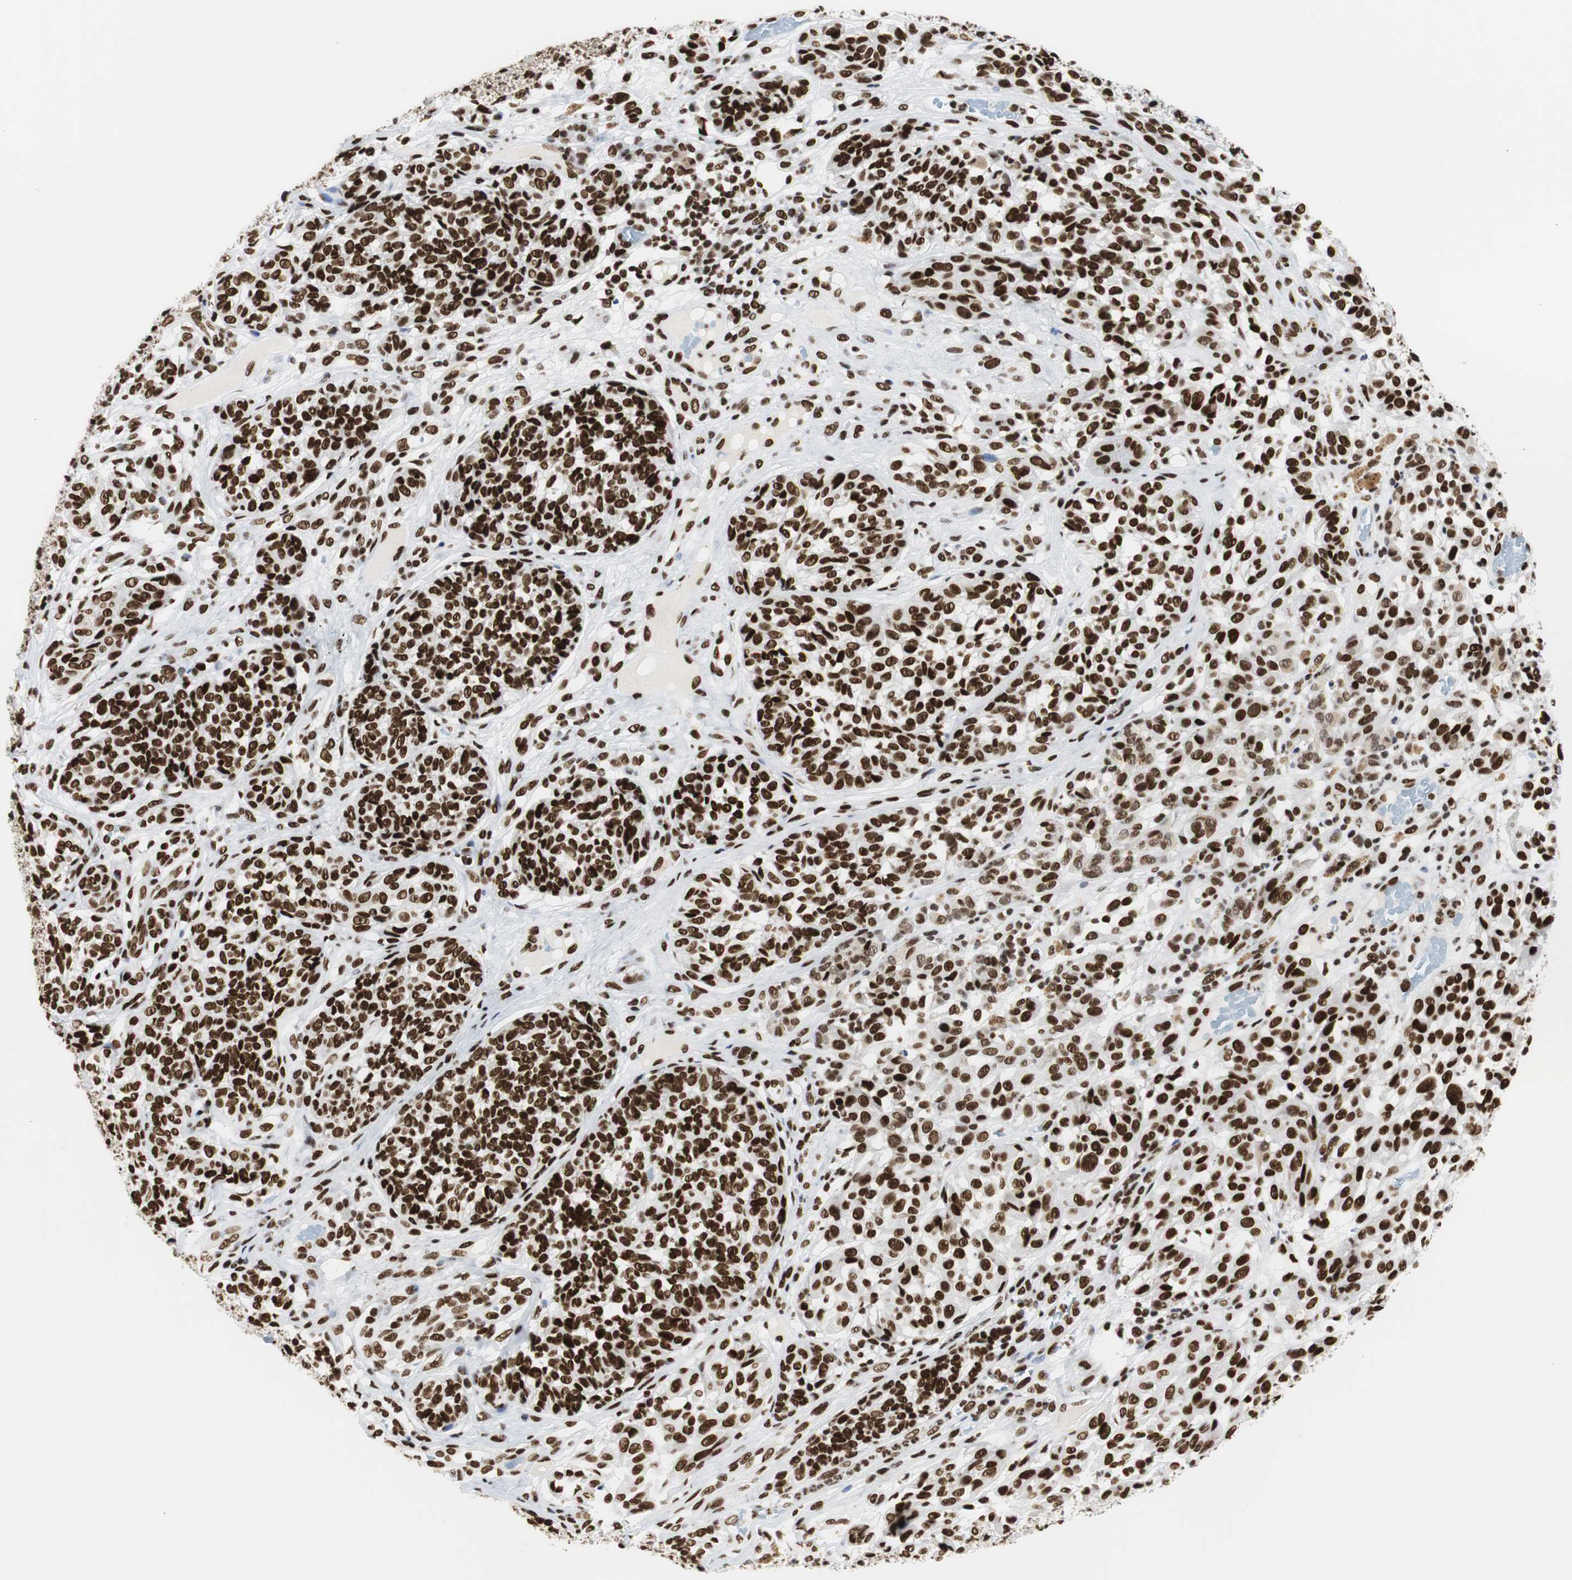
{"staining": {"intensity": "strong", "quantity": ">75%", "location": "nuclear"}, "tissue": "melanoma", "cell_type": "Tumor cells", "image_type": "cancer", "snomed": [{"axis": "morphology", "description": "Malignant melanoma, NOS"}, {"axis": "topography", "description": "Skin"}], "caption": "About >75% of tumor cells in malignant melanoma reveal strong nuclear protein positivity as visualized by brown immunohistochemical staining.", "gene": "HNRNPH2", "patient": {"sex": "female", "age": 46}}